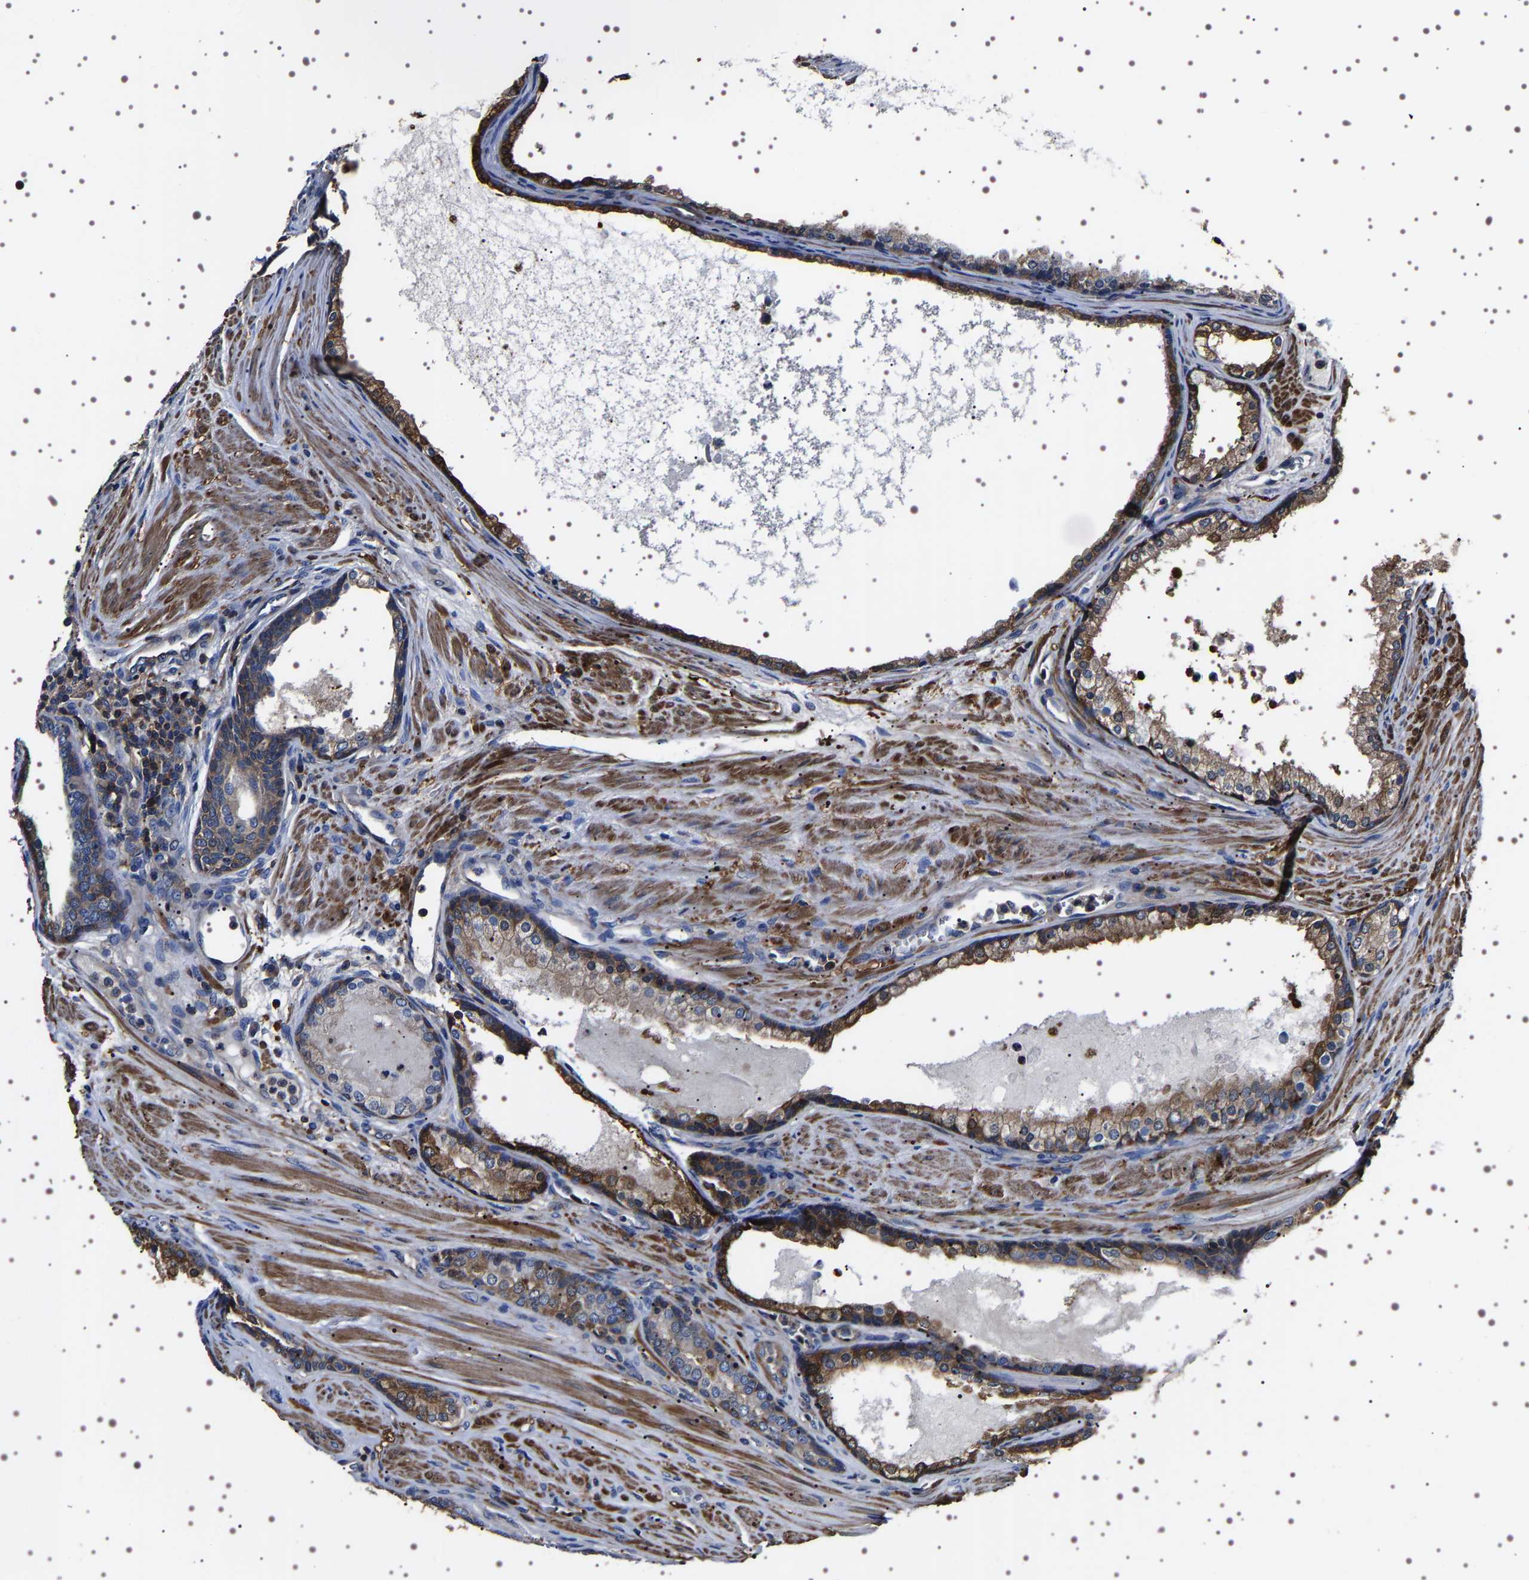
{"staining": {"intensity": "moderate", "quantity": ">75%", "location": "cytoplasmic/membranous"}, "tissue": "prostate cancer", "cell_type": "Tumor cells", "image_type": "cancer", "snomed": [{"axis": "morphology", "description": "Adenocarcinoma, Medium grade"}, {"axis": "topography", "description": "Prostate"}], "caption": "A high-resolution photomicrograph shows immunohistochemistry (IHC) staining of prostate cancer (medium-grade adenocarcinoma), which demonstrates moderate cytoplasmic/membranous positivity in about >75% of tumor cells. (DAB (3,3'-diaminobenzidine) = brown stain, brightfield microscopy at high magnification).", "gene": "WDR1", "patient": {"sex": "male", "age": 72}}